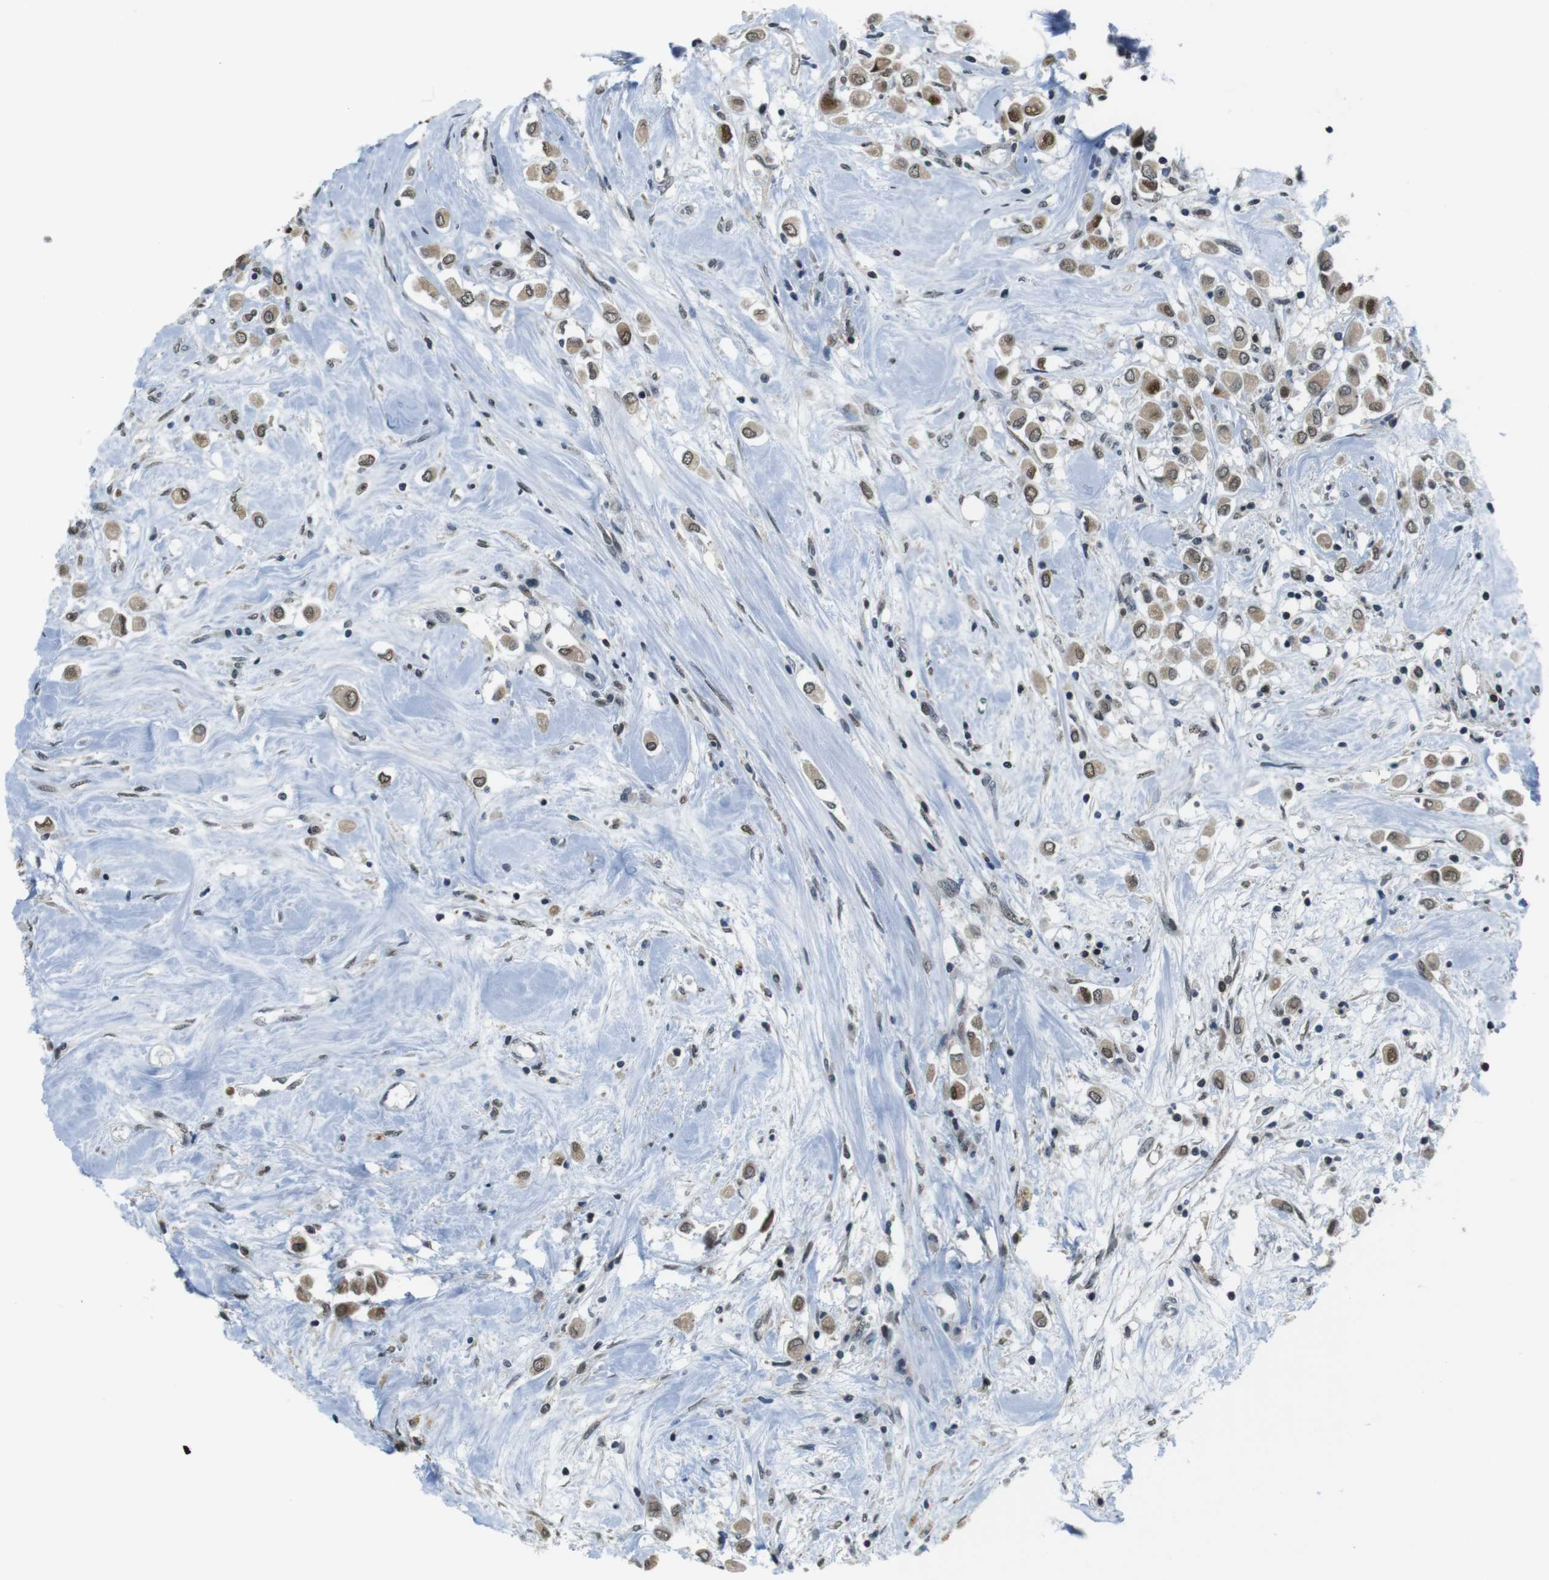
{"staining": {"intensity": "strong", "quantity": ">75%", "location": "cytoplasmic/membranous,nuclear"}, "tissue": "breast cancer", "cell_type": "Tumor cells", "image_type": "cancer", "snomed": [{"axis": "morphology", "description": "Duct carcinoma"}, {"axis": "topography", "description": "Breast"}], "caption": "This is an image of immunohistochemistry staining of breast cancer (infiltrating ductal carcinoma), which shows strong expression in the cytoplasmic/membranous and nuclear of tumor cells.", "gene": "USP7", "patient": {"sex": "female", "age": 61}}